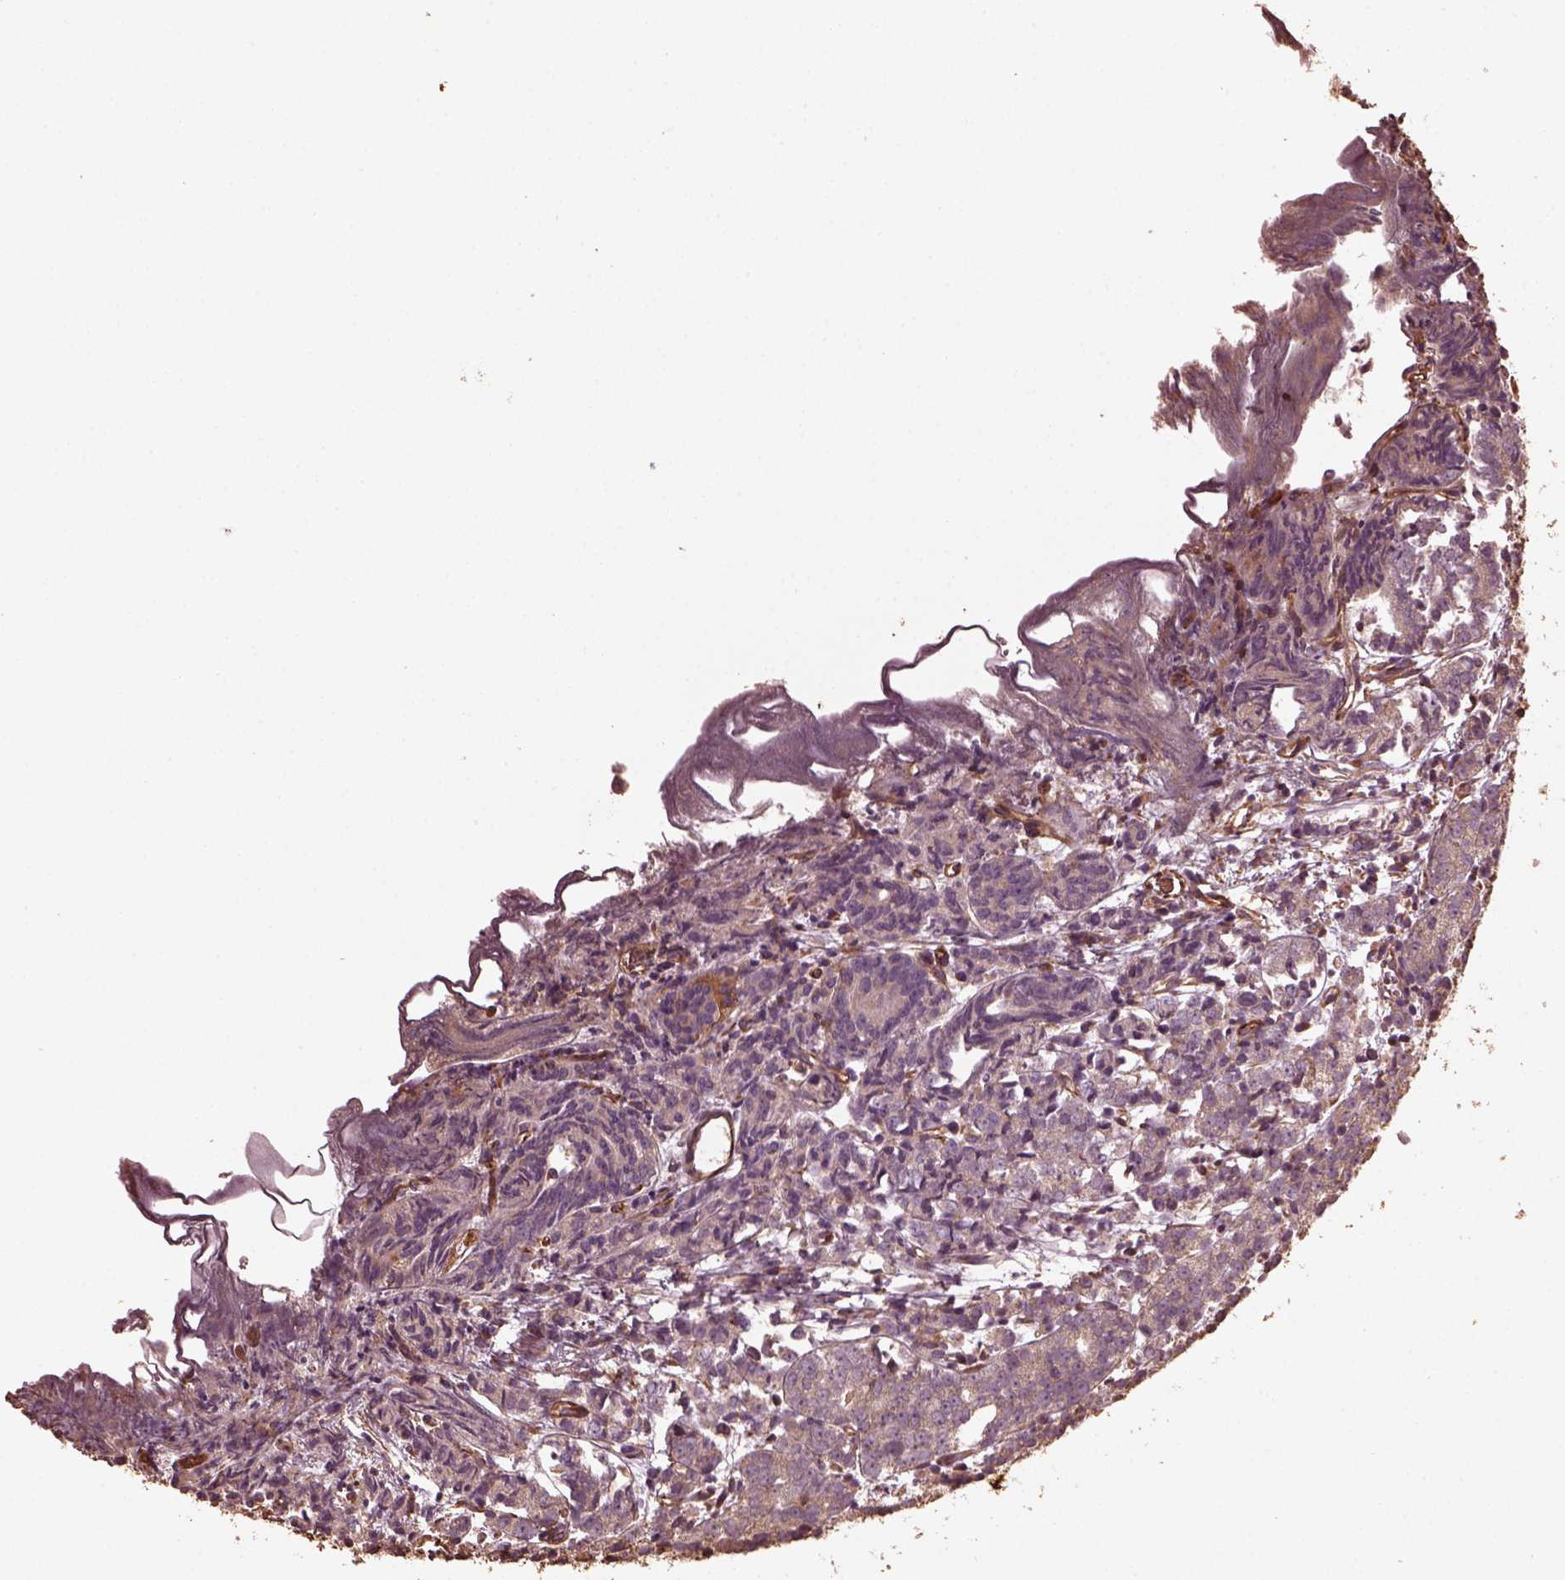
{"staining": {"intensity": "weak", "quantity": ">75%", "location": "cytoplasmic/membranous"}, "tissue": "prostate cancer", "cell_type": "Tumor cells", "image_type": "cancer", "snomed": [{"axis": "morphology", "description": "Adenocarcinoma, High grade"}, {"axis": "topography", "description": "Prostate"}], "caption": "Weak cytoplasmic/membranous protein positivity is seen in about >75% of tumor cells in prostate cancer (high-grade adenocarcinoma). (brown staining indicates protein expression, while blue staining denotes nuclei).", "gene": "GTPBP1", "patient": {"sex": "male", "age": 53}}